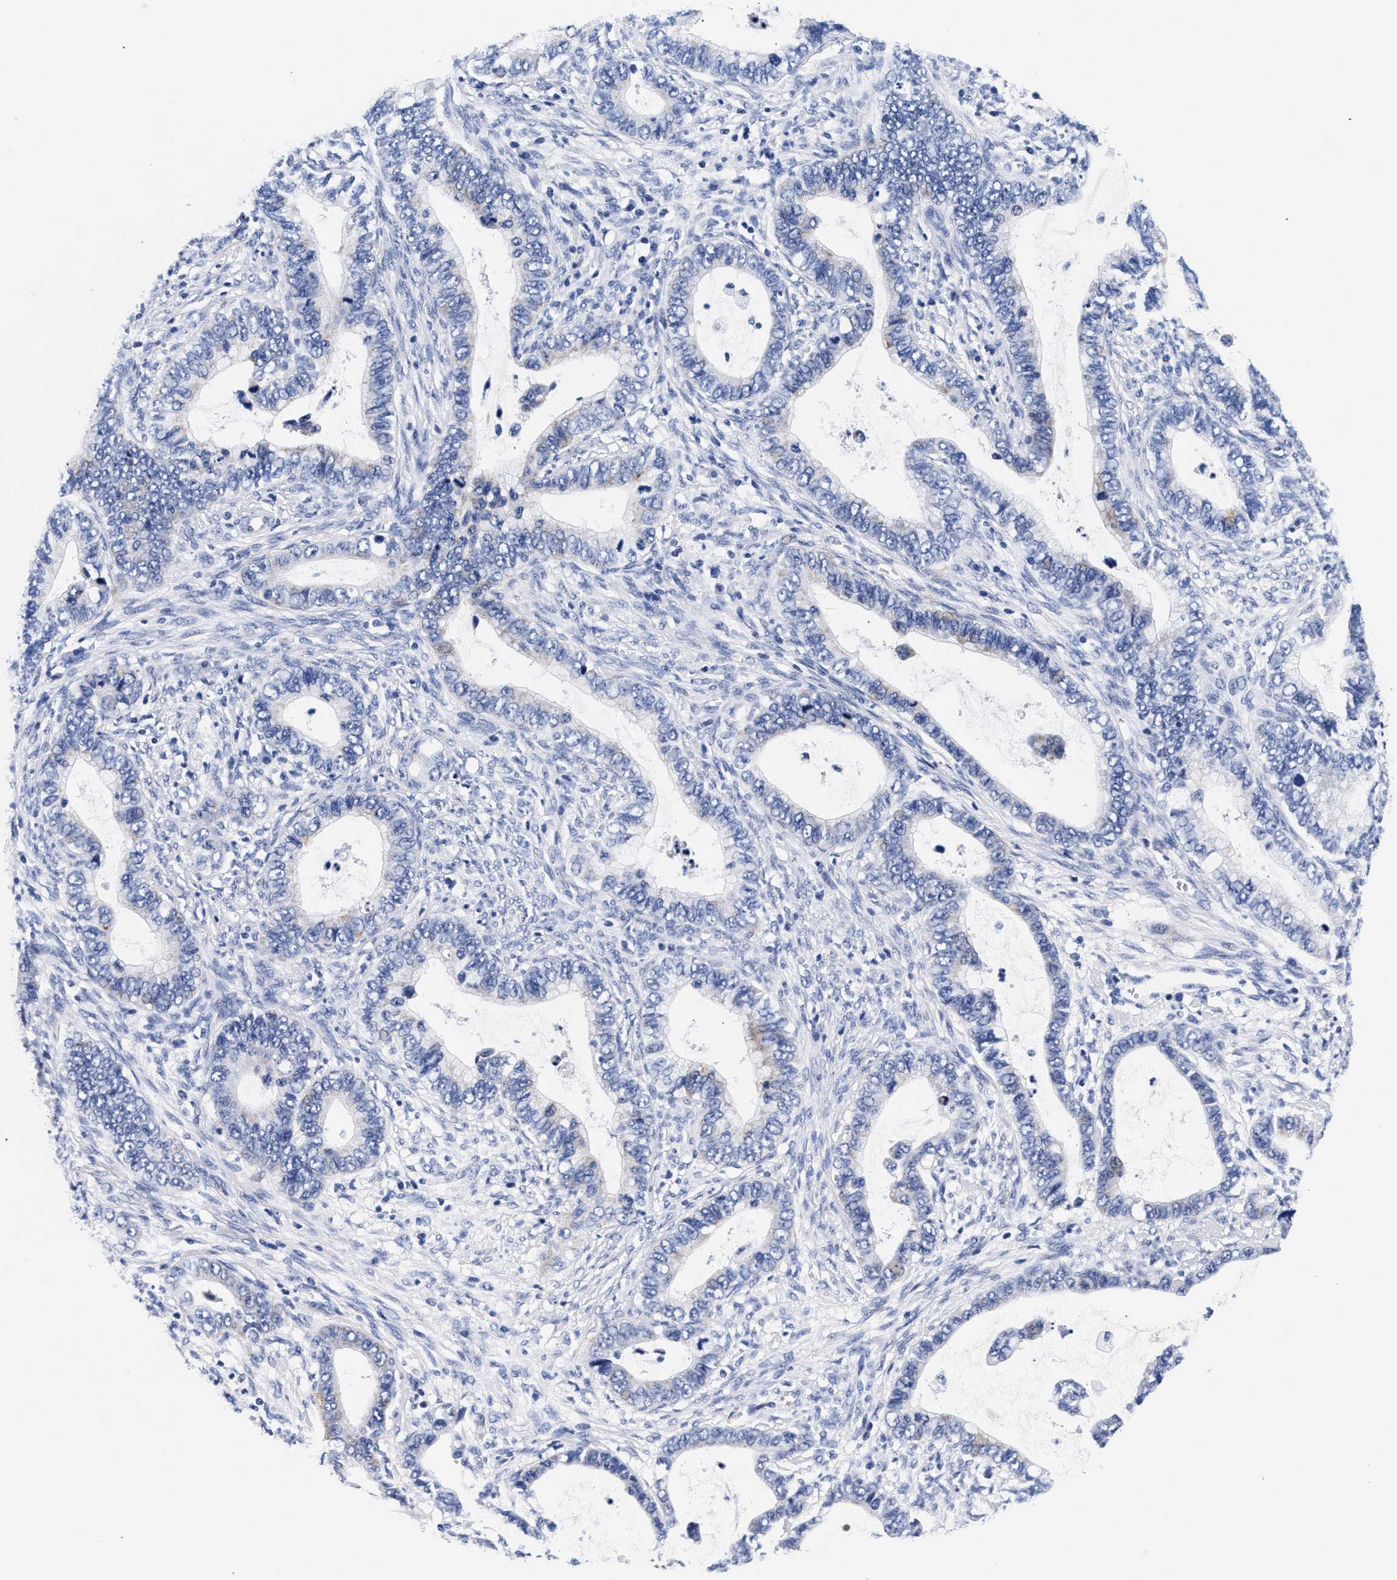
{"staining": {"intensity": "negative", "quantity": "none", "location": "none"}, "tissue": "cervical cancer", "cell_type": "Tumor cells", "image_type": "cancer", "snomed": [{"axis": "morphology", "description": "Adenocarcinoma, NOS"}, {"axis": "topography", "description": "Cervix"}], "caption": "The histopathology image exhibits no staining of tumor cells in cervical cancer (adenocarcinoma).", "gene": "RAB3B", "patient": {"sex": "female", "age": 44}}